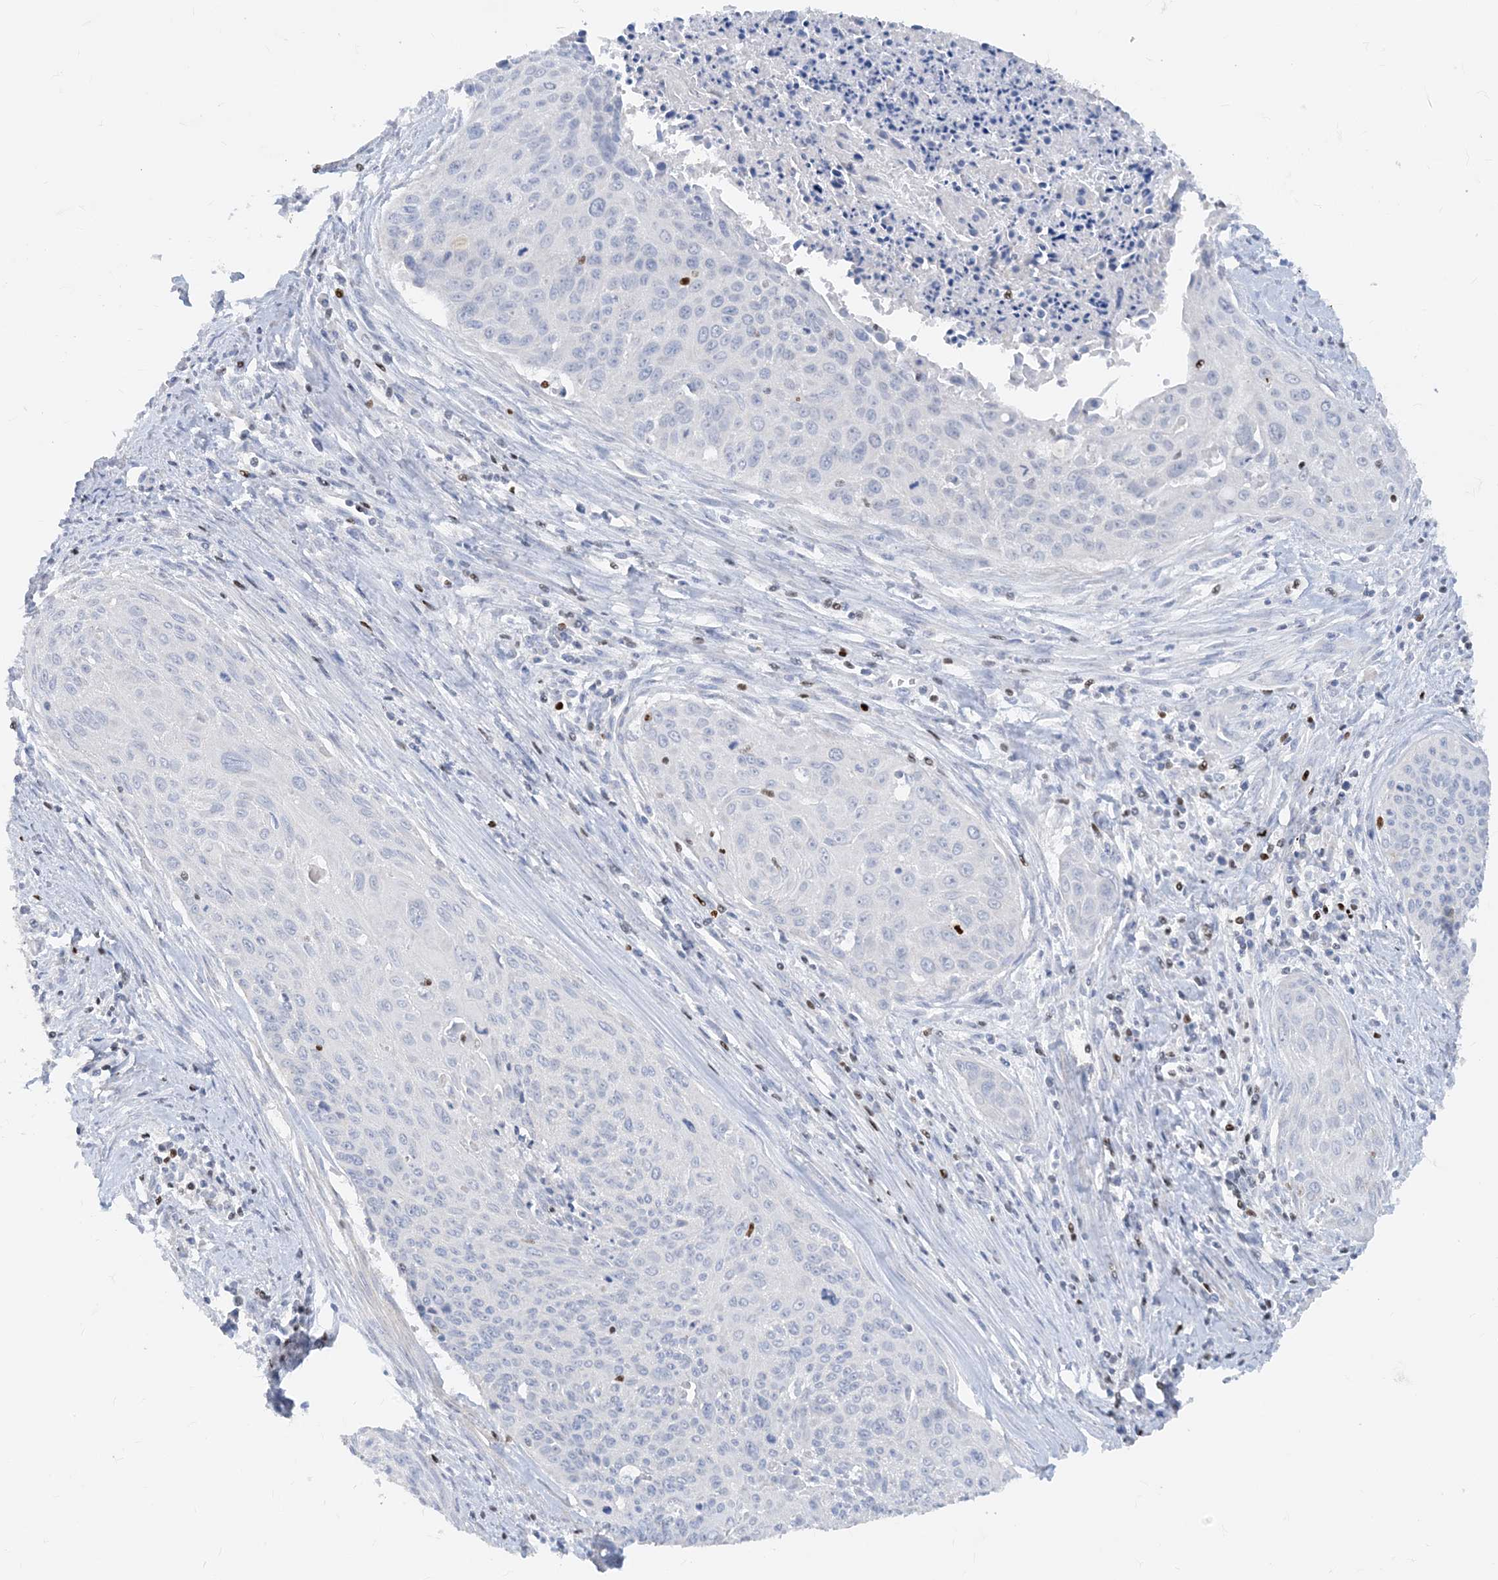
{"staining": {"intensity": "negative", "quantity": "none", "location": "none"}, "tissue": "cervical cancer", "cell_type": "Tumor cells", "image_type": "cancer", "snomed": [{"axis": "morphology", "description": "Squamous cell carcinoma, NOS"}, {"axis": "topography", "description": "Cervix"}], "caption": "An IHC photomicrograph of cervical cancer (squamous cell carcinoma) is shown. There is no staining in tumor cells of cervical cancer (squamous cell carcinoma).", "gene": "TBX21", "patient": {"sex": "female", "age": 55}}